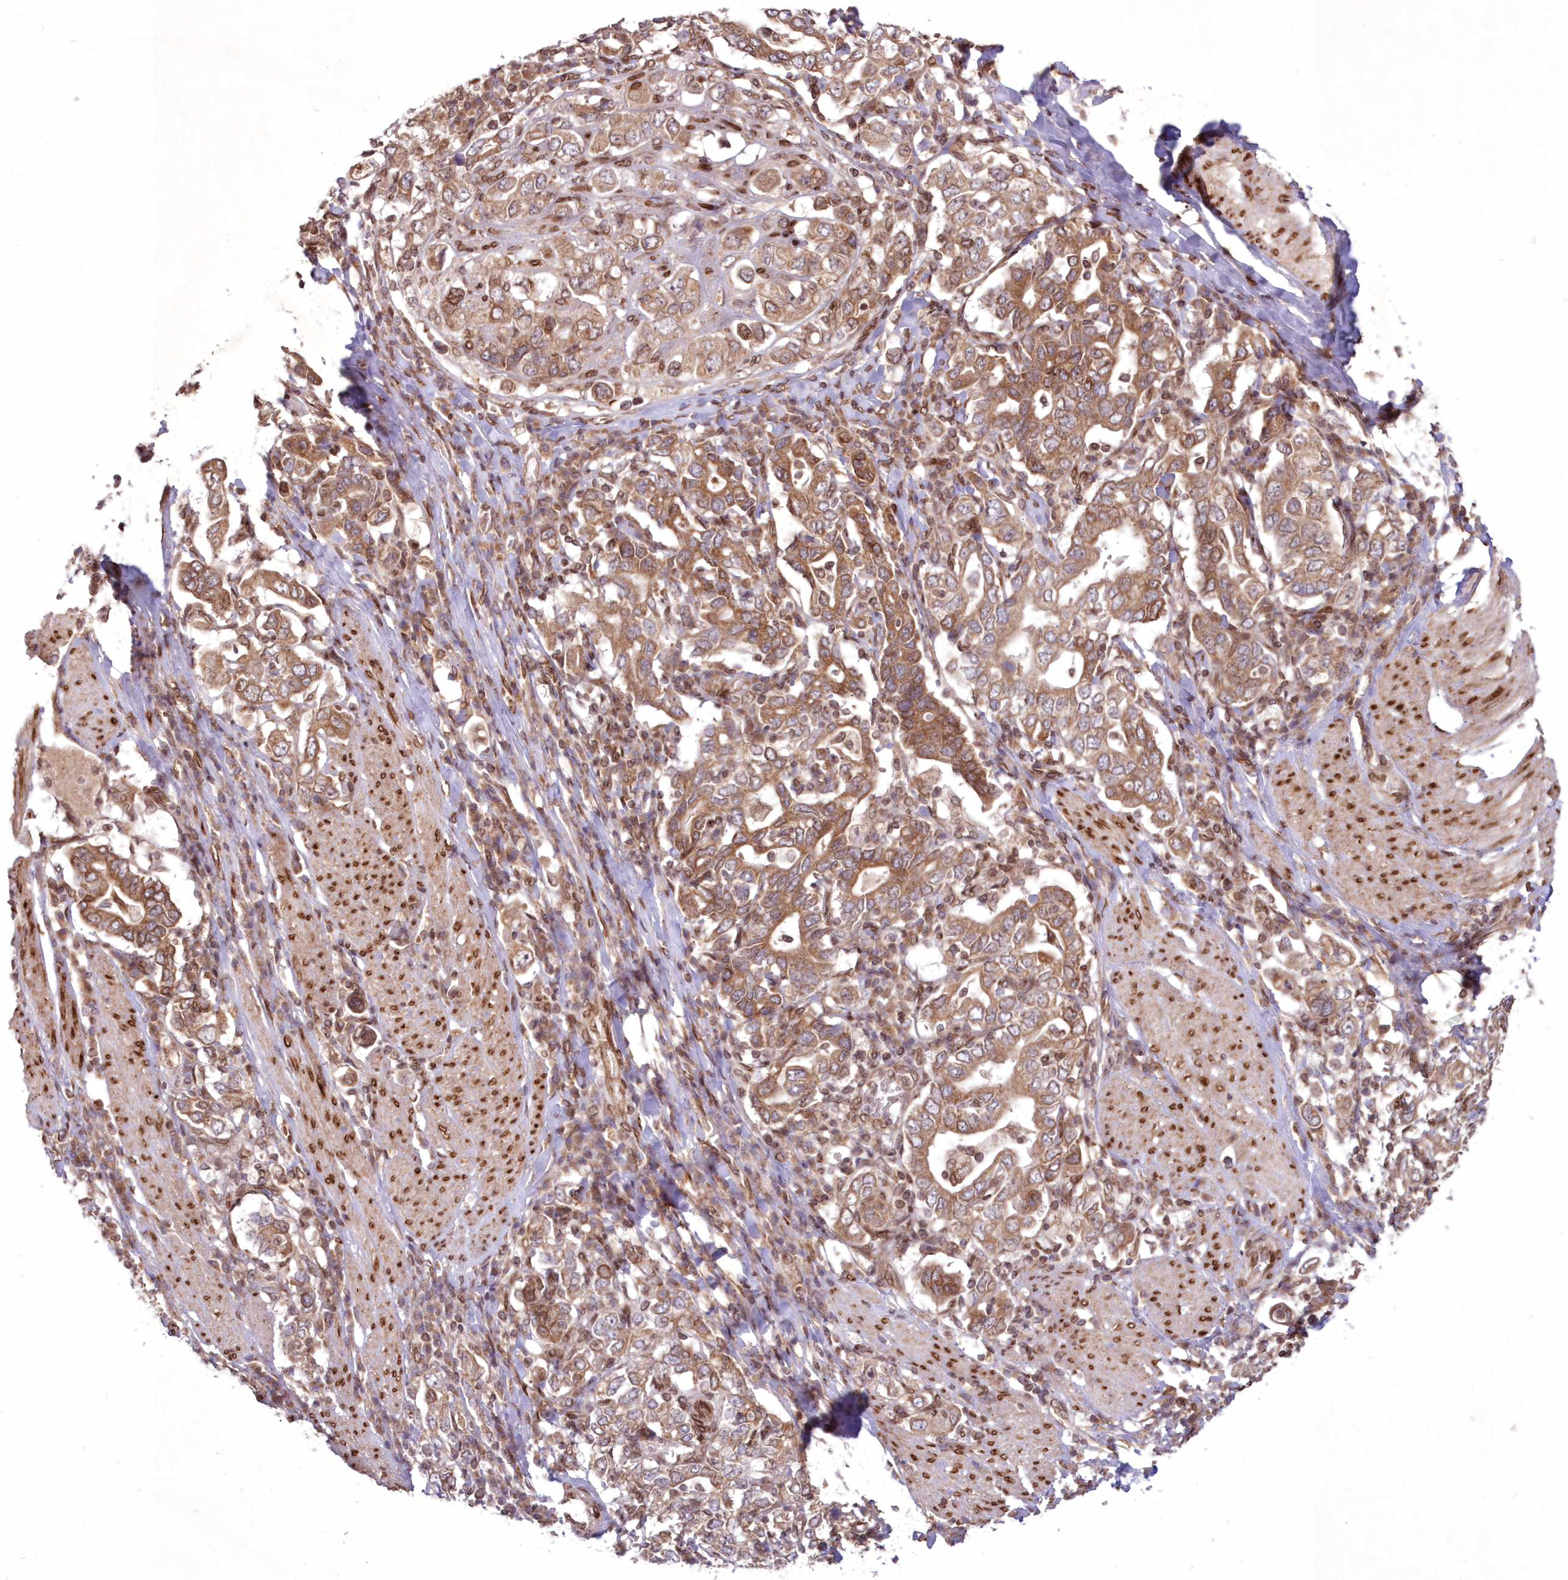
{"staining": {"intensity": "moderate", "quantity": ">75%", "location": "cytoplasmic/membranous"}, "tissue": "stomach cancer", "cell_type": "Tumor cells", "image_type": "cancer", "snomed": [{"axis": "morphology", "description": "Adenocarcinoma, NOS"}, {"axis": "topography", "description": "Stomach, upper"}], "caption": "High-power microscopy captured an immunohistochemistry (IHC) micrograph of stomach cancer (adenocarcinoma), revealing moderate cytoplasmic/membranous expression in about >75% of tumor cells. (brown staining indicates protein expression, while blue staining denotes nuclei).", "gene": "DNAJC27", "patient": {"sex": "male", "age": 62}}